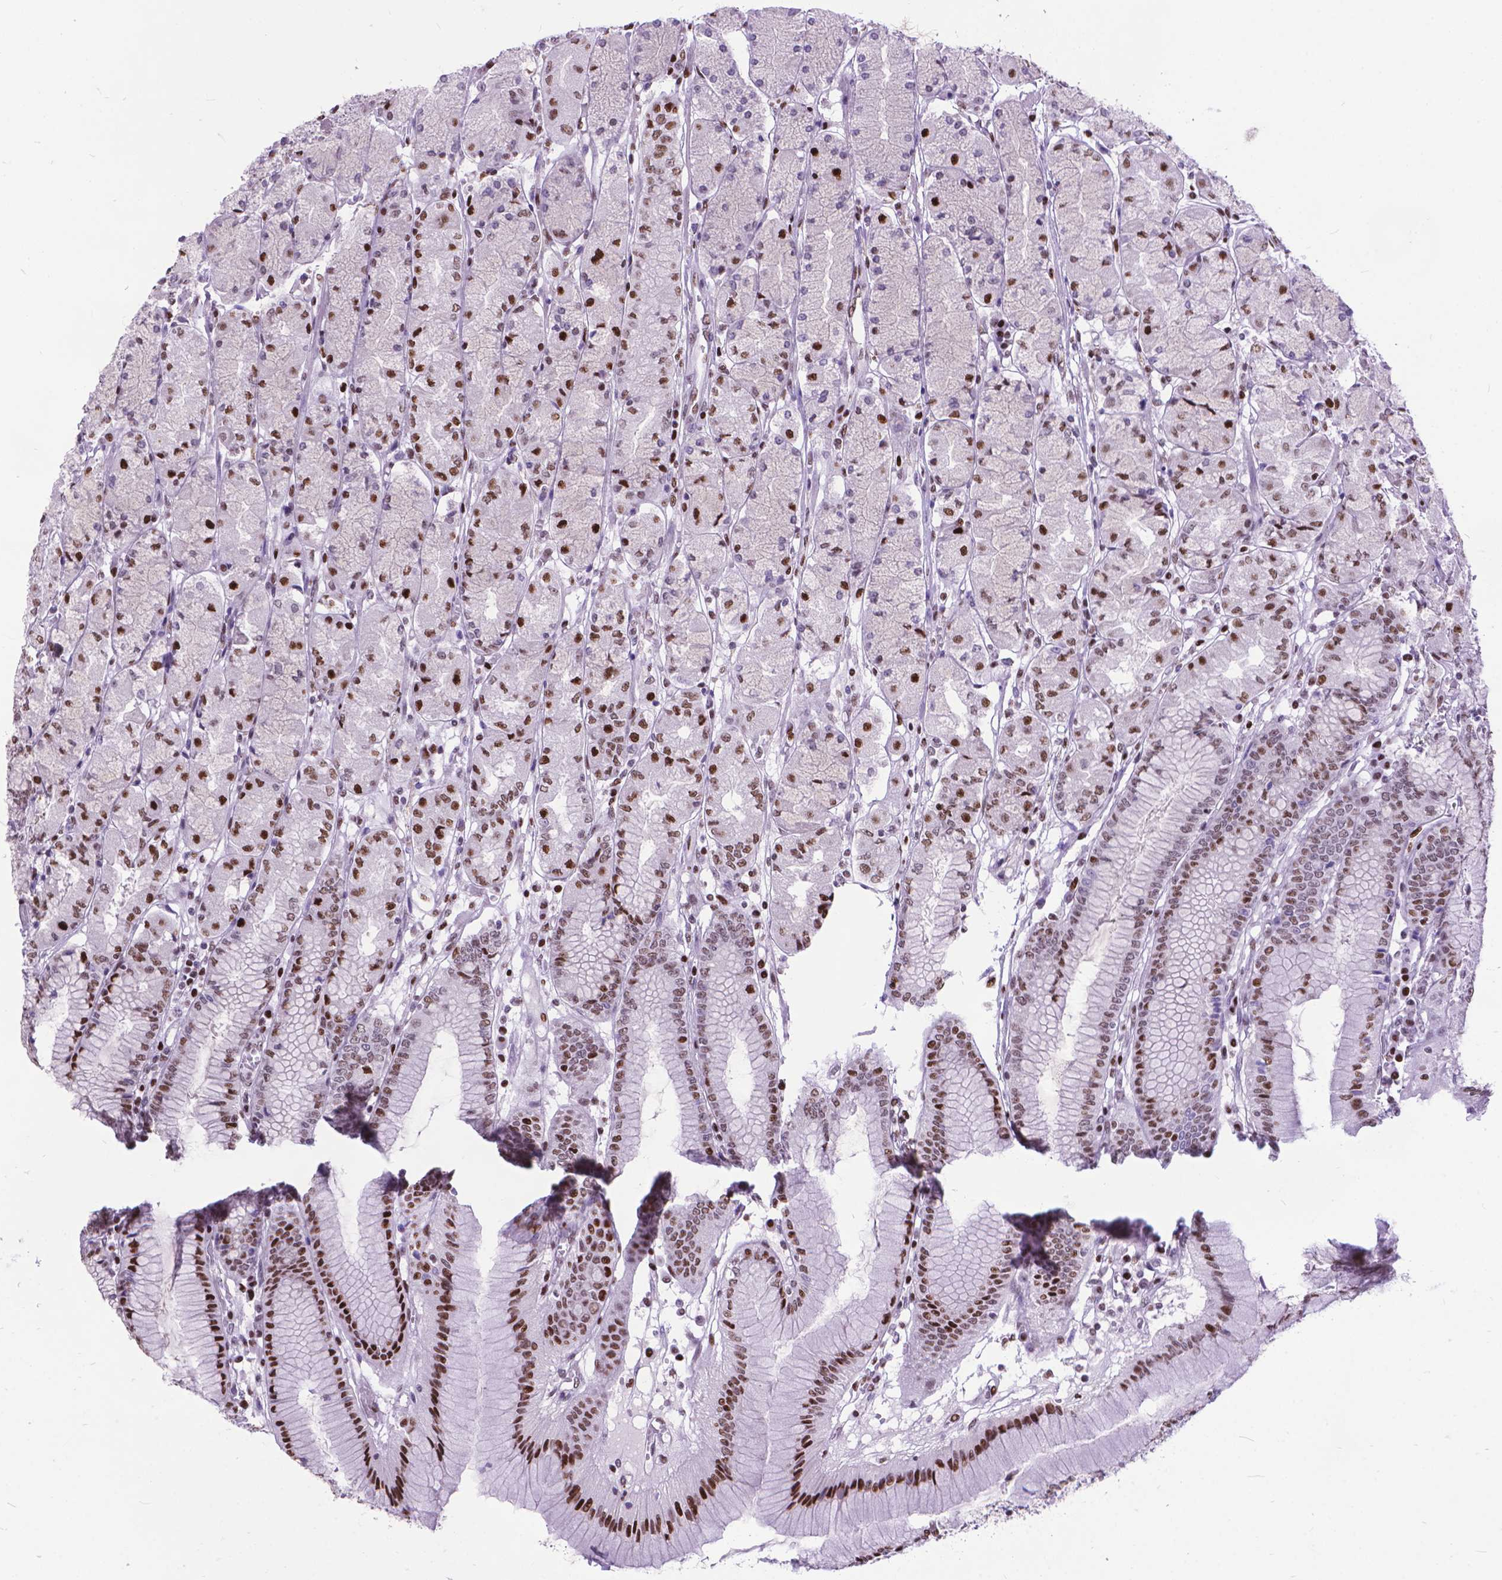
{"staining": {"intensity": "strong", "quantity": "25%-75%", "location": "nuclear"}, "tissue": "stomach", "cell_type": "Glandular cells", "image_type": "normal", "snomed": [{"axis": "morphology", "description": "Normal tissue, NOS"}, {"axis": "topography", "description": "Stomach, upper"}], "caption": "Protein expression by immunohistochemistry (IHC) reveals strong nuclear staining in approximately 25%-75% of glandular cells in normal stomach.", "gene": "POLE4", "patient": {"sex": "male", "age": 69}}